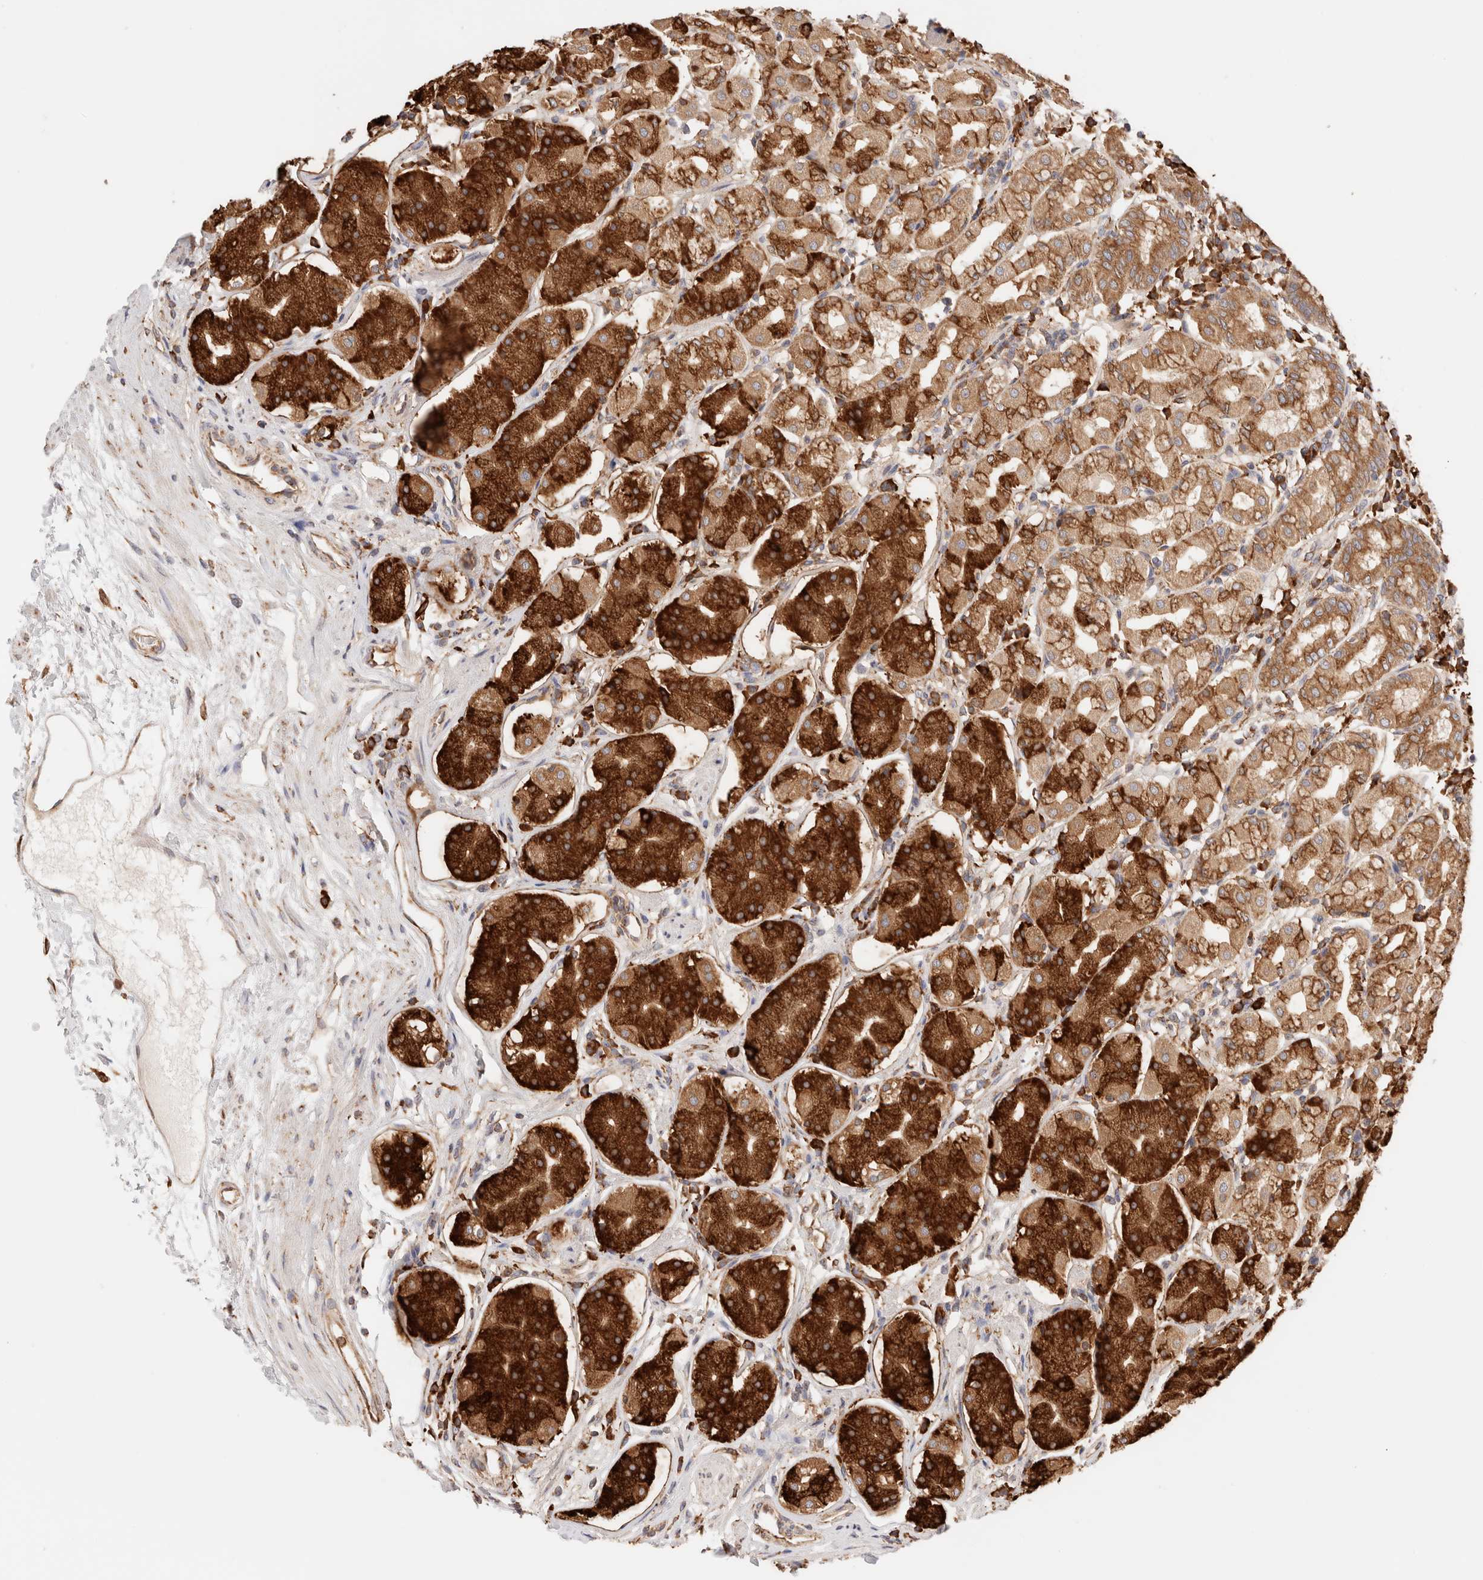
{"staining": {"intensity": "strong", "quantity": ">75%", "location": "cytoplasmic/membranous"}, "tissue": "stomach", "cell_type": "Glandular cells", "image_type": "normal", "snomed": [{"axis": "morphology", "description": "Normal tissue, NOS"}, {"axis": "topography", "description": "Stomach"}, {"axis": "topography", "description": "Stomach, lower"}], "caption": "The image exhibits immunohistochemical staining of benign stomach. There is strong cytoplasmic/membranous positivity is present in about >75% of glandular cells. (Brightfield microscopy of DAB IHC at high magnification).", "gene": "FER", "patient": {"sex": "female", "age": 56}}